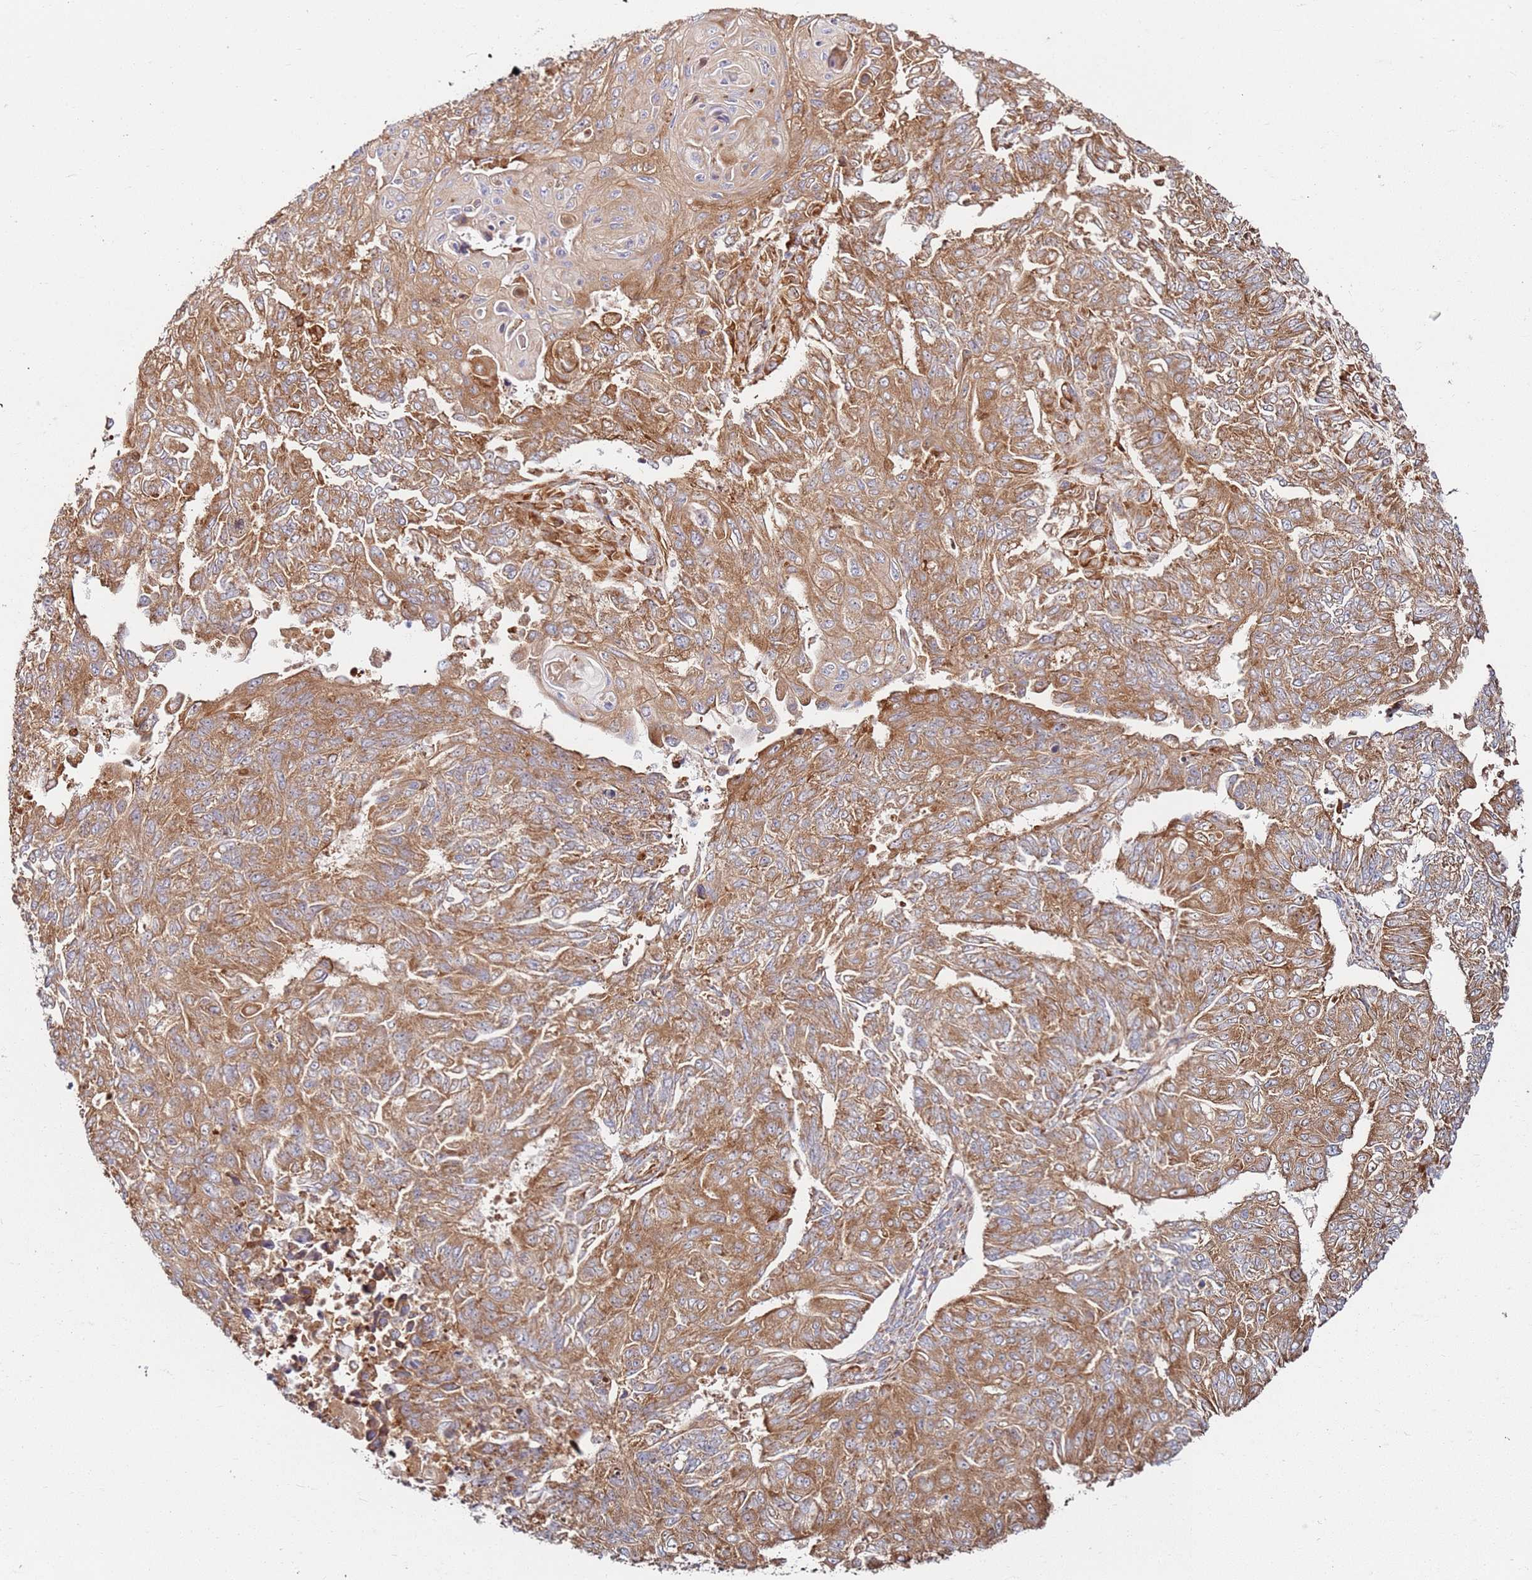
{"staining": {"intensity": "moderate", "quantity": ">75%", "location": "cytoplasmic/membranous"}, "tissue": "endometrial cancer", "cell_type": "Tumor cells", "image_type": "cancer", "snomed": [{"axis": "morphology", "description": "Adenocarcinoma, NOS"}, {"axis": "topography", "description": "Endometrium"}], "caption": "IHC (DAB) staining of adenocarcinoma (endometrial) shows moderate cytoplasmic/membranous protein staining in about >75% of tumor cells.", "gene": "RPS3A", "patient": {"sex": "female", "age": 32}}